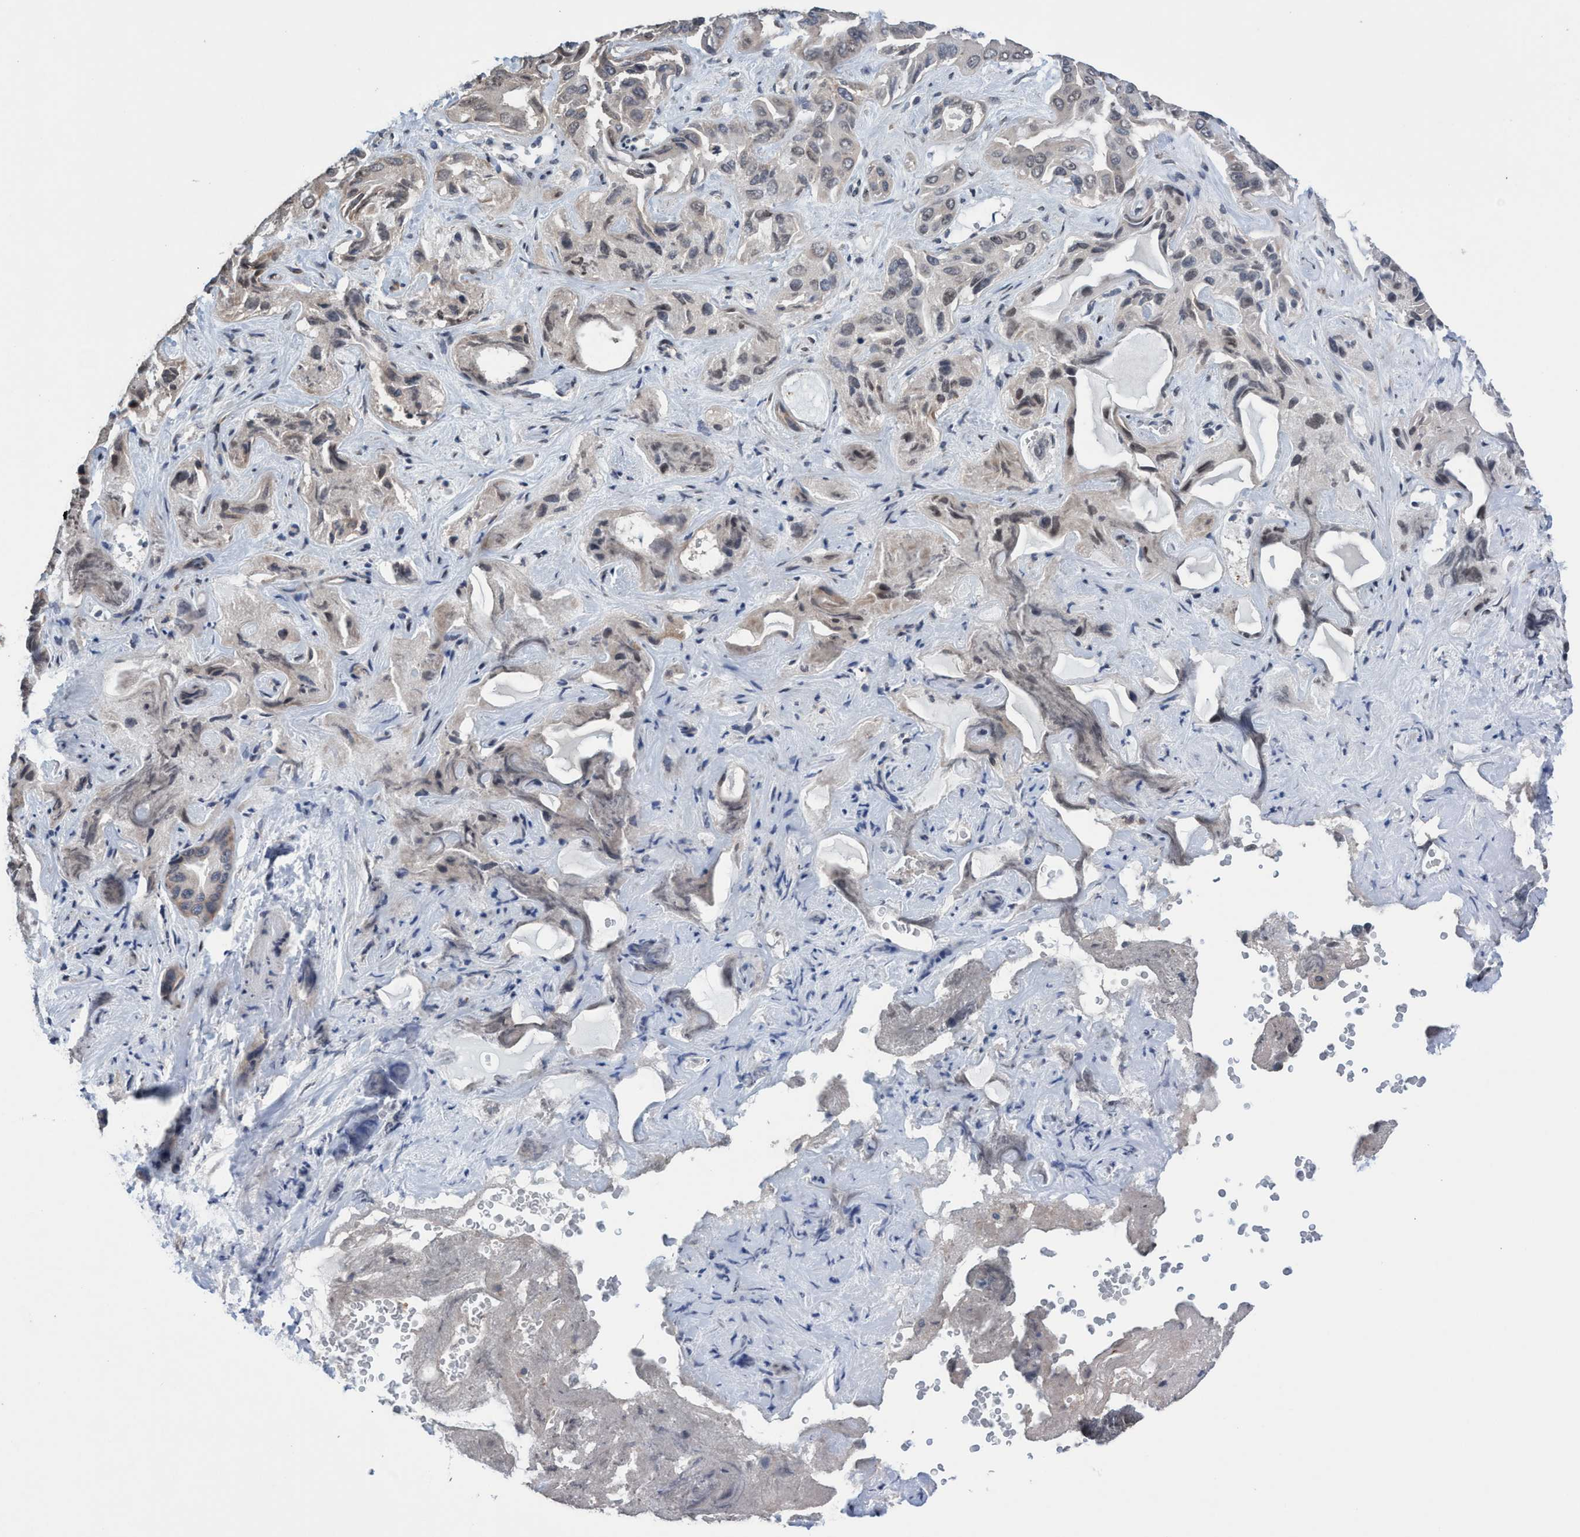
{"staining": {"intensity": "weak", "quantity": "<25%", "location": "cytoplasmic/membranous"}, "tissue": "liver cancer", "cell_type": "Tumor cells", "image_type": "cancer", "snomed": [{"axis": "morphology", "description": "Cholangiocarcinoma"}, {"axis": "topography", "description": "Liver"}], "caption": "An image of cholangiocarcinoma (liver) stained for a protein demonstrates no brown staining in tumor cells.", "gene": "METAP2", "patient": {"sex": "female", "age": 52}}